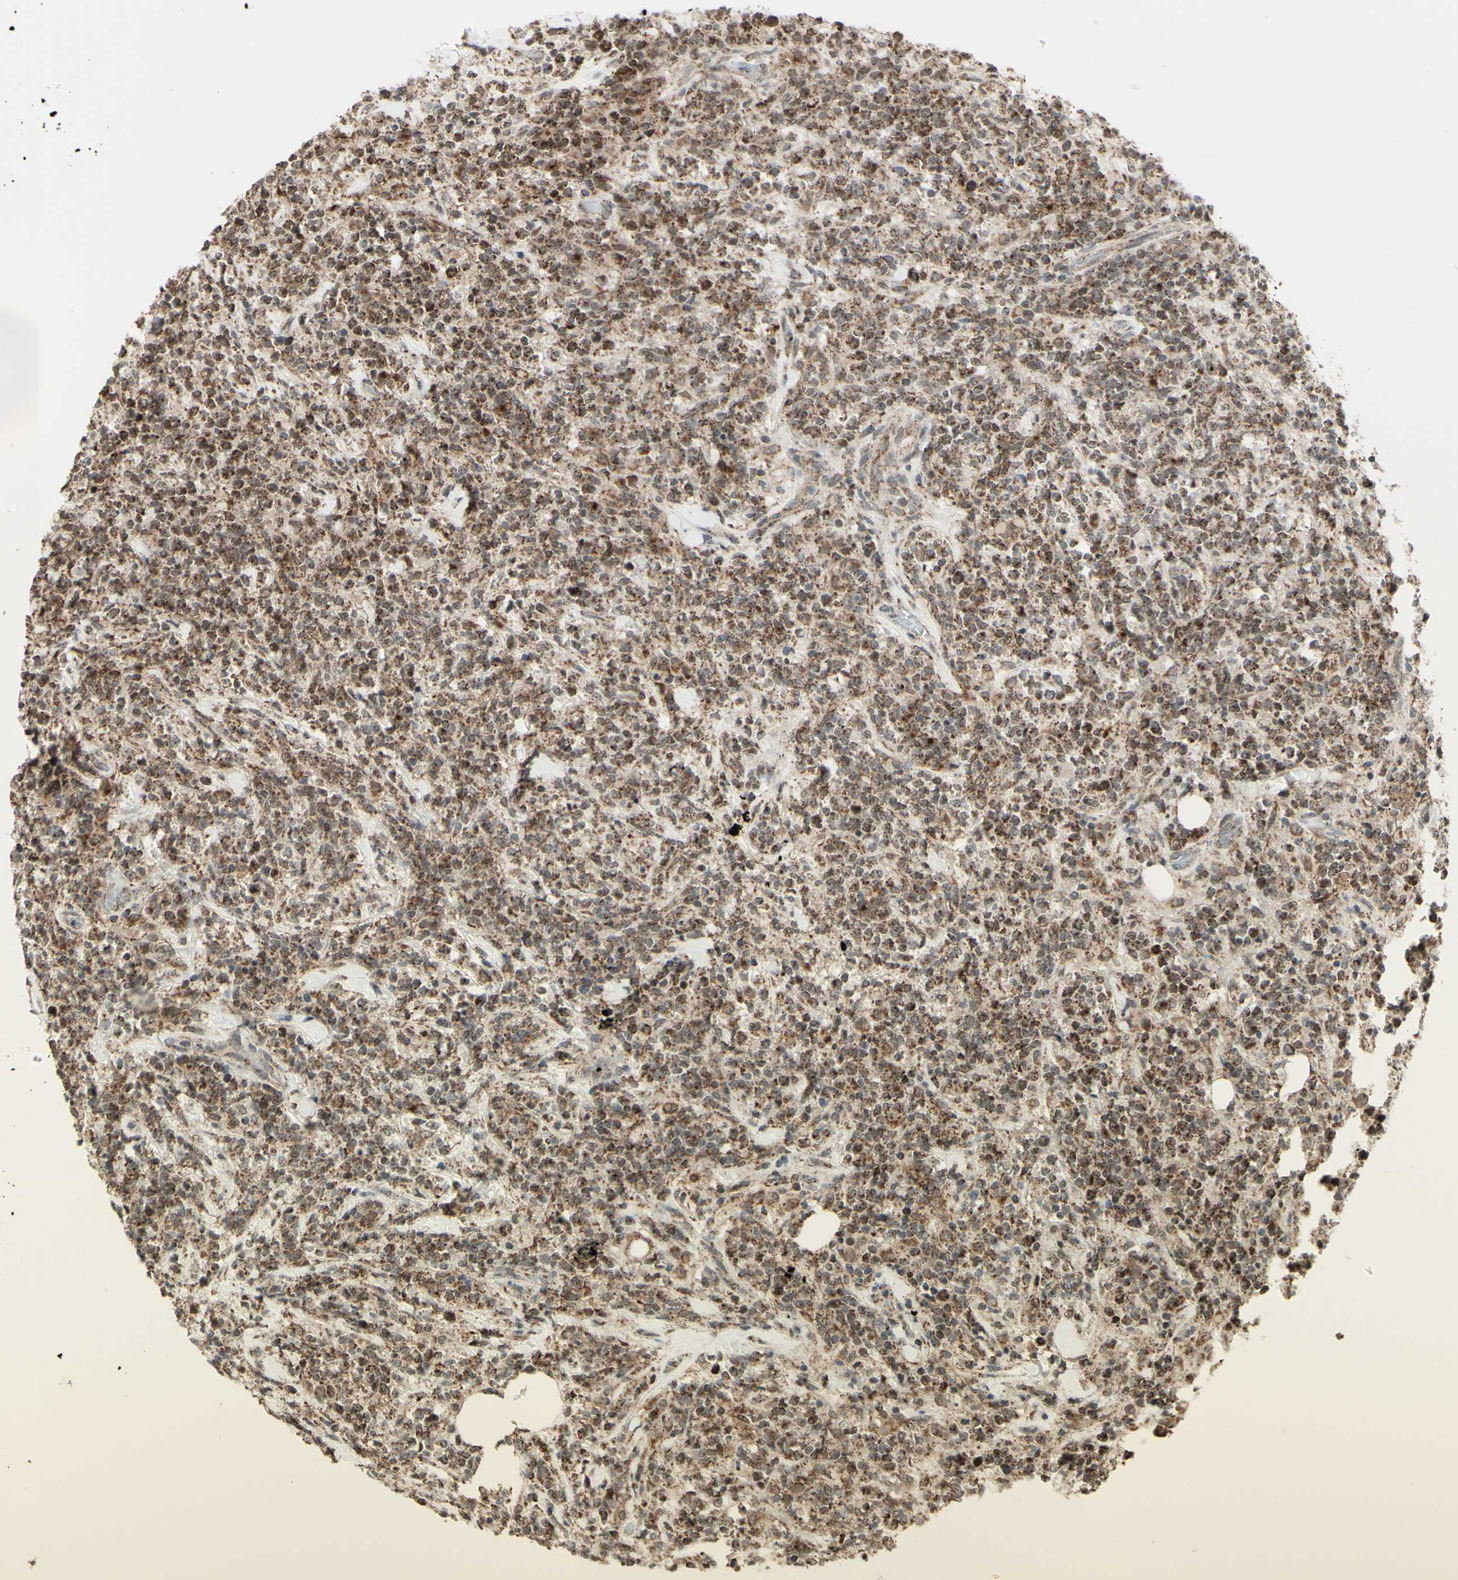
{"staining": {"intensity": "moderate", "quantity": ">75%", "location": "cytoplasmic/membranous"}, "tissue": "lymphoma", "cell_type": "Tumor cells", "image_type": "cancer", "snomed": [{"axis": "morphology", "description": "Malignant lymphoma, non-Hodgkin's type, High grade"}, {"axis": "topography", "description": "Soft tissue"}], "caption": "Brown immunohistochemical staining in malignant lymphoma, non-Hodgkin's type (high-grade) reveals moderate cytoplasmic/membranous staining in about >75% of tumor cells.", "gene": "DHRS3", "patient": {"sex": "male", "age": 18}}